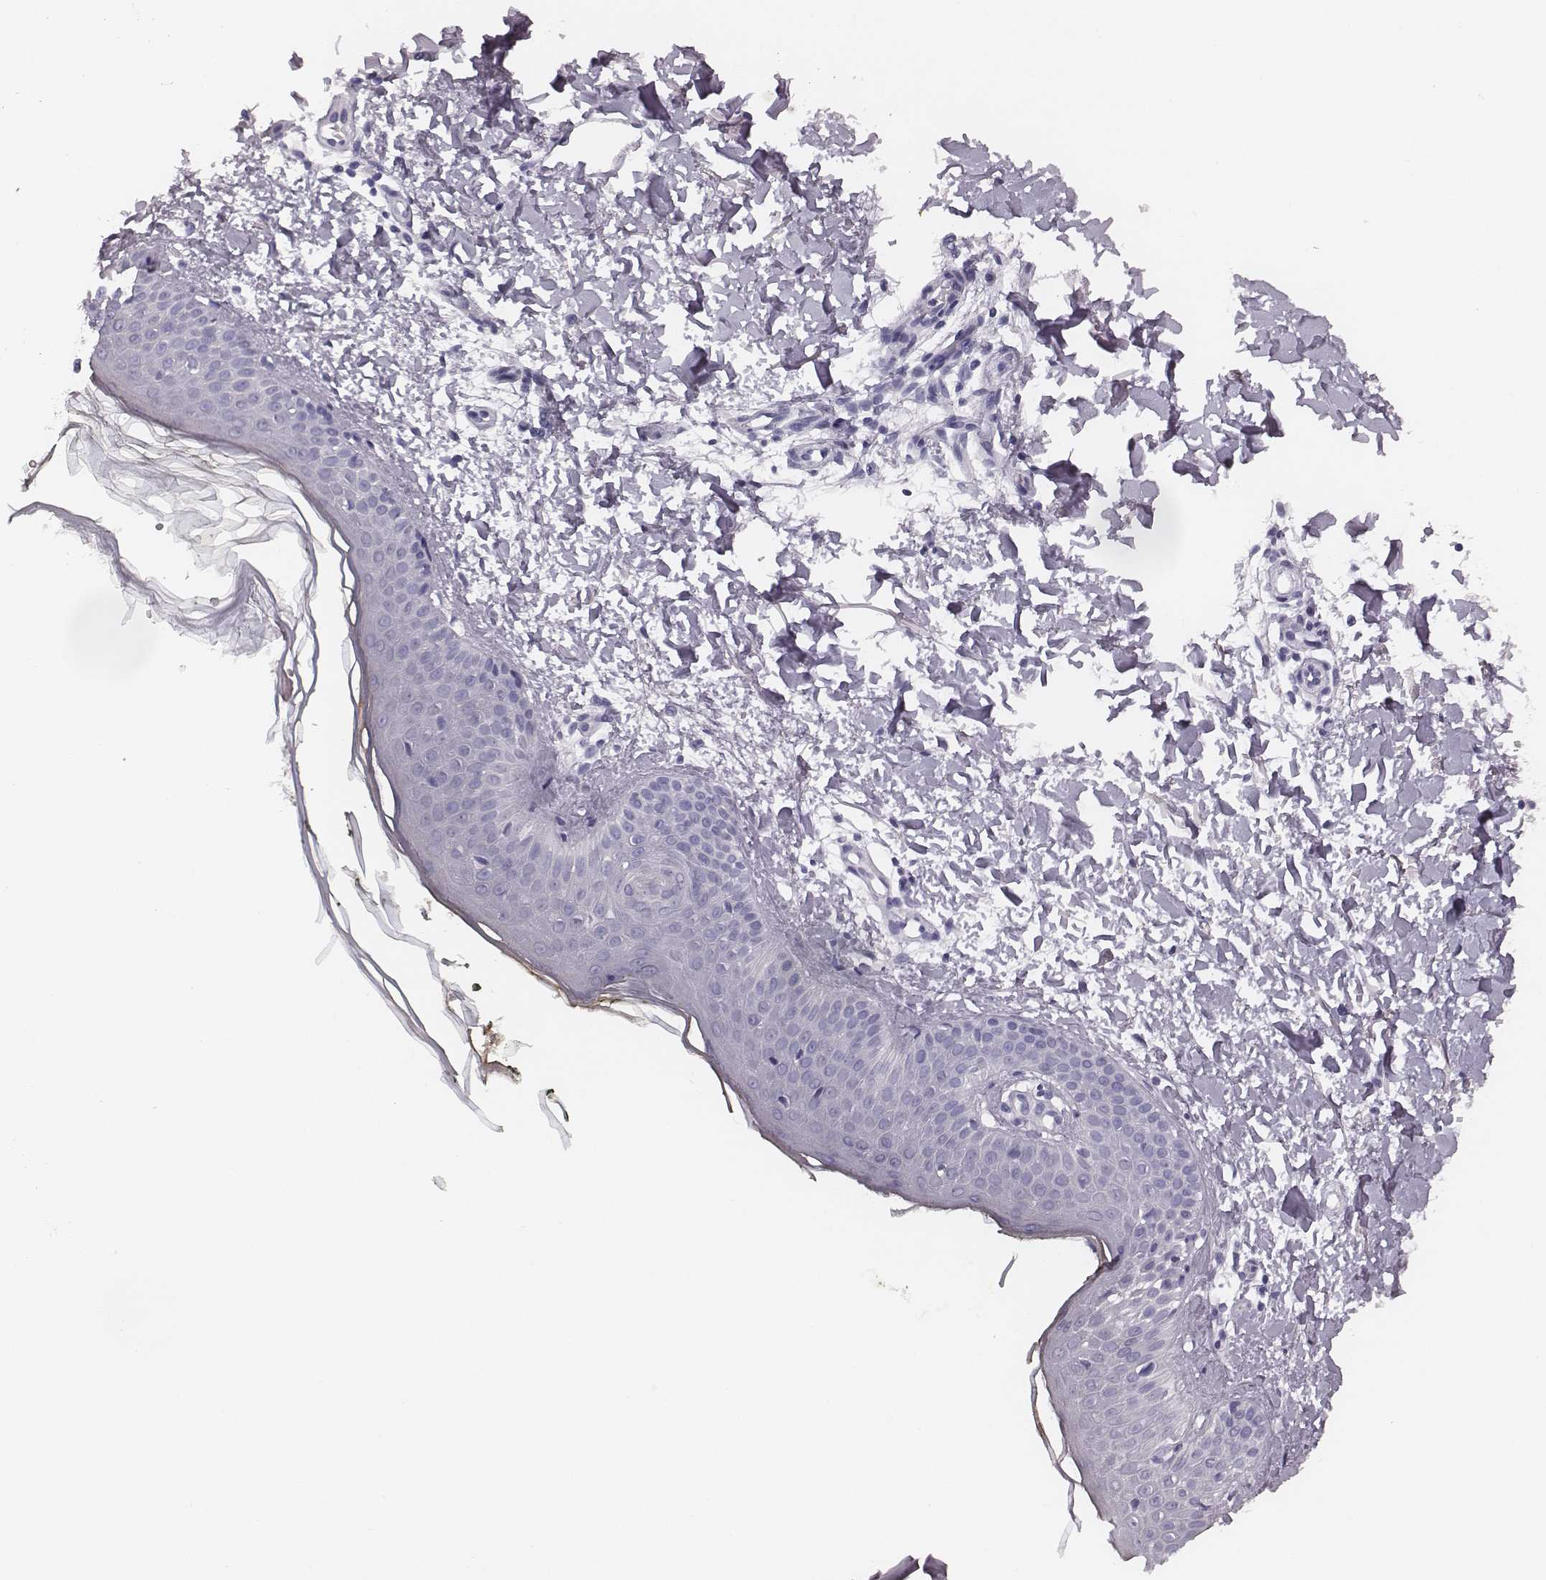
{"staining": {"intensity": "negative", "quantity": "none", "location": "none"}, "tissue": "skin", "cell_type": "Fibroblasts", "image_type": "normal", "snomed": [{"axis": "morphology", "description": "Normal tissue, NOS"}, {"axis": "topography", "description": "Skin"}], "caption": "IHC image of benign human skin stained for a protein (brown), which exhibits no expression in fibroblasts.", "gene": "CSH1", "patient": {"sex": "female", "age": 62}}